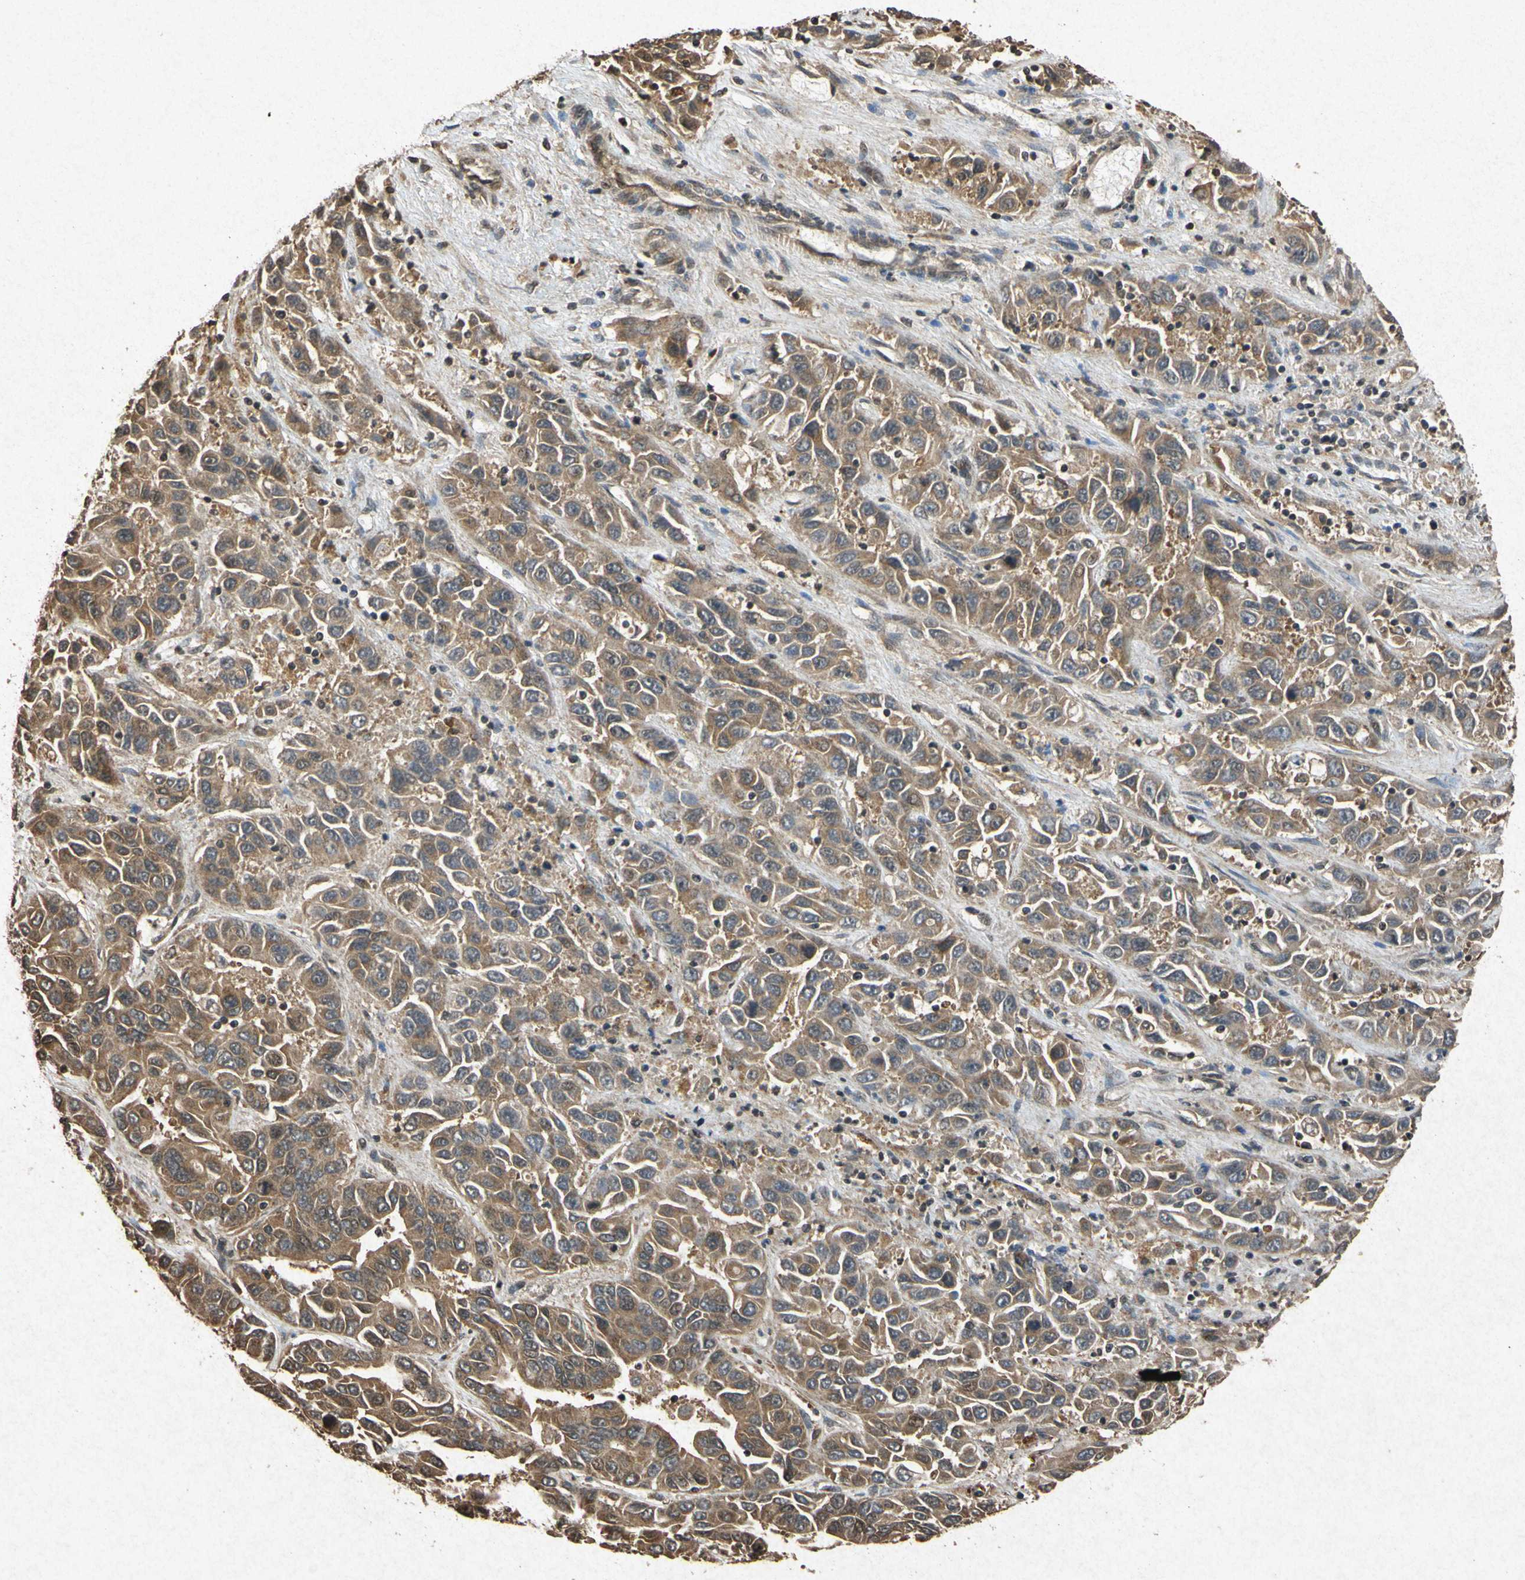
{"staining": {"intensity": "moderate", "quantity": ">75%", "location": "cytoplasmic/membranous"}, "tissue": "liver cancer", "cell_type": "Tumor cells", "image_type": "cancer", "snomed": [{"axis": "morphology", "description": "Cholangiocarcinoma"}, {"axis": "topography", "description": "Liver"}], "caption": "Liver cholangiocarcinoma stained with a brown dye shows moderate cytoplasmic/membranous positive staining in about >75% of tumor cells.", "gene": "ATP6V1H", "patient": {"sex": "female", "age": 52}}